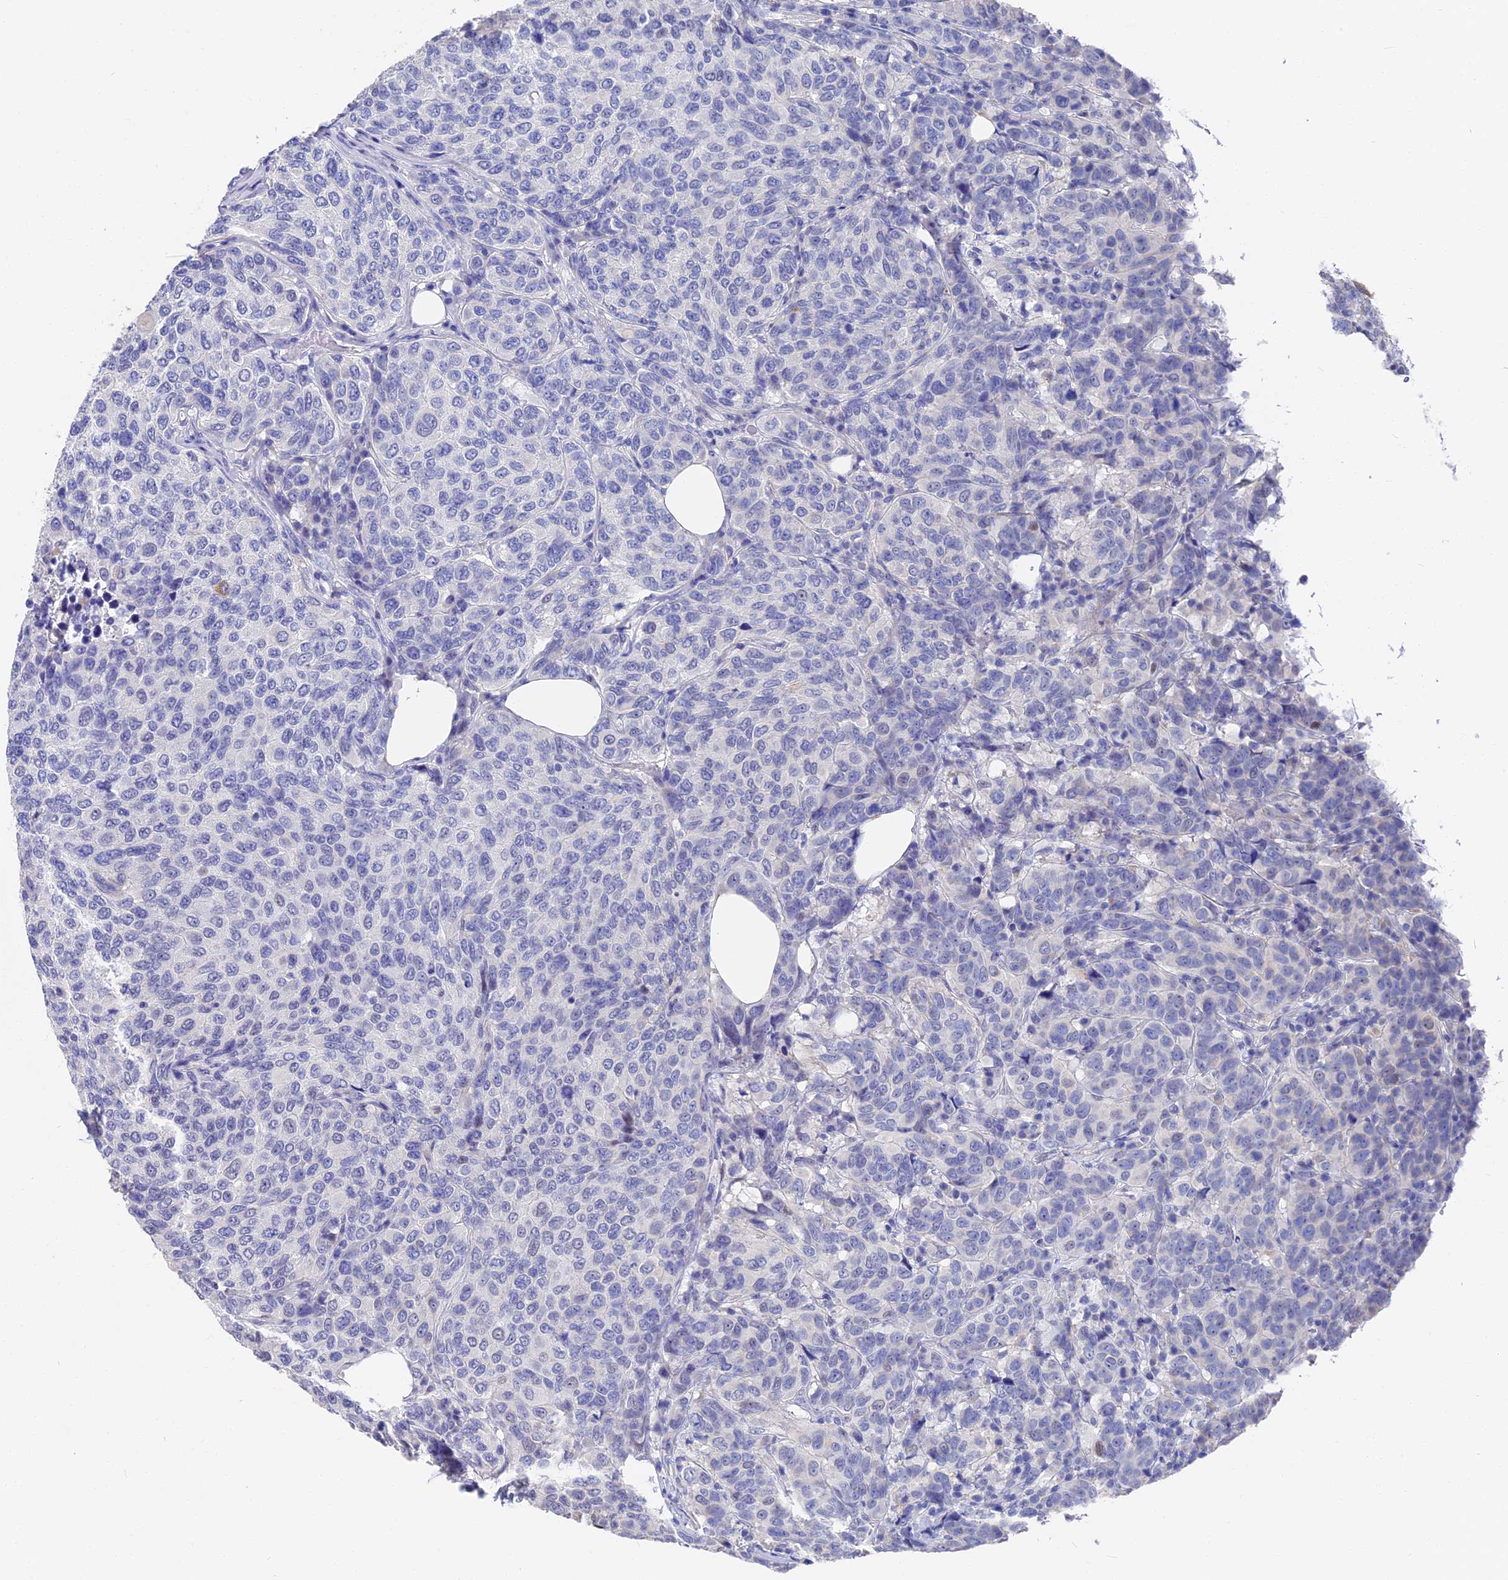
{"staining": {"intensity": "negative", "quantity": "none", "location": "none"}, "tissue": "breast cancer", "cell_type": "Tumor cells", "image_type": "cancer", "snomed": [{"axis": "morphology", "description": "Duct carcinoma"}, {"axis": "topography", "description": "Breast"}], "caption": "This micrograph is of breast cancer stained with IHC to label a protein in brown with the nuclei are counter-stained blue. There is no staining in tumor cells. (Brightfield microscopy of DAB immunohistochemistry (IHC) at high magnification).", "gene": "VPS33B", "patient": {"sex": "female", "age": 55}}